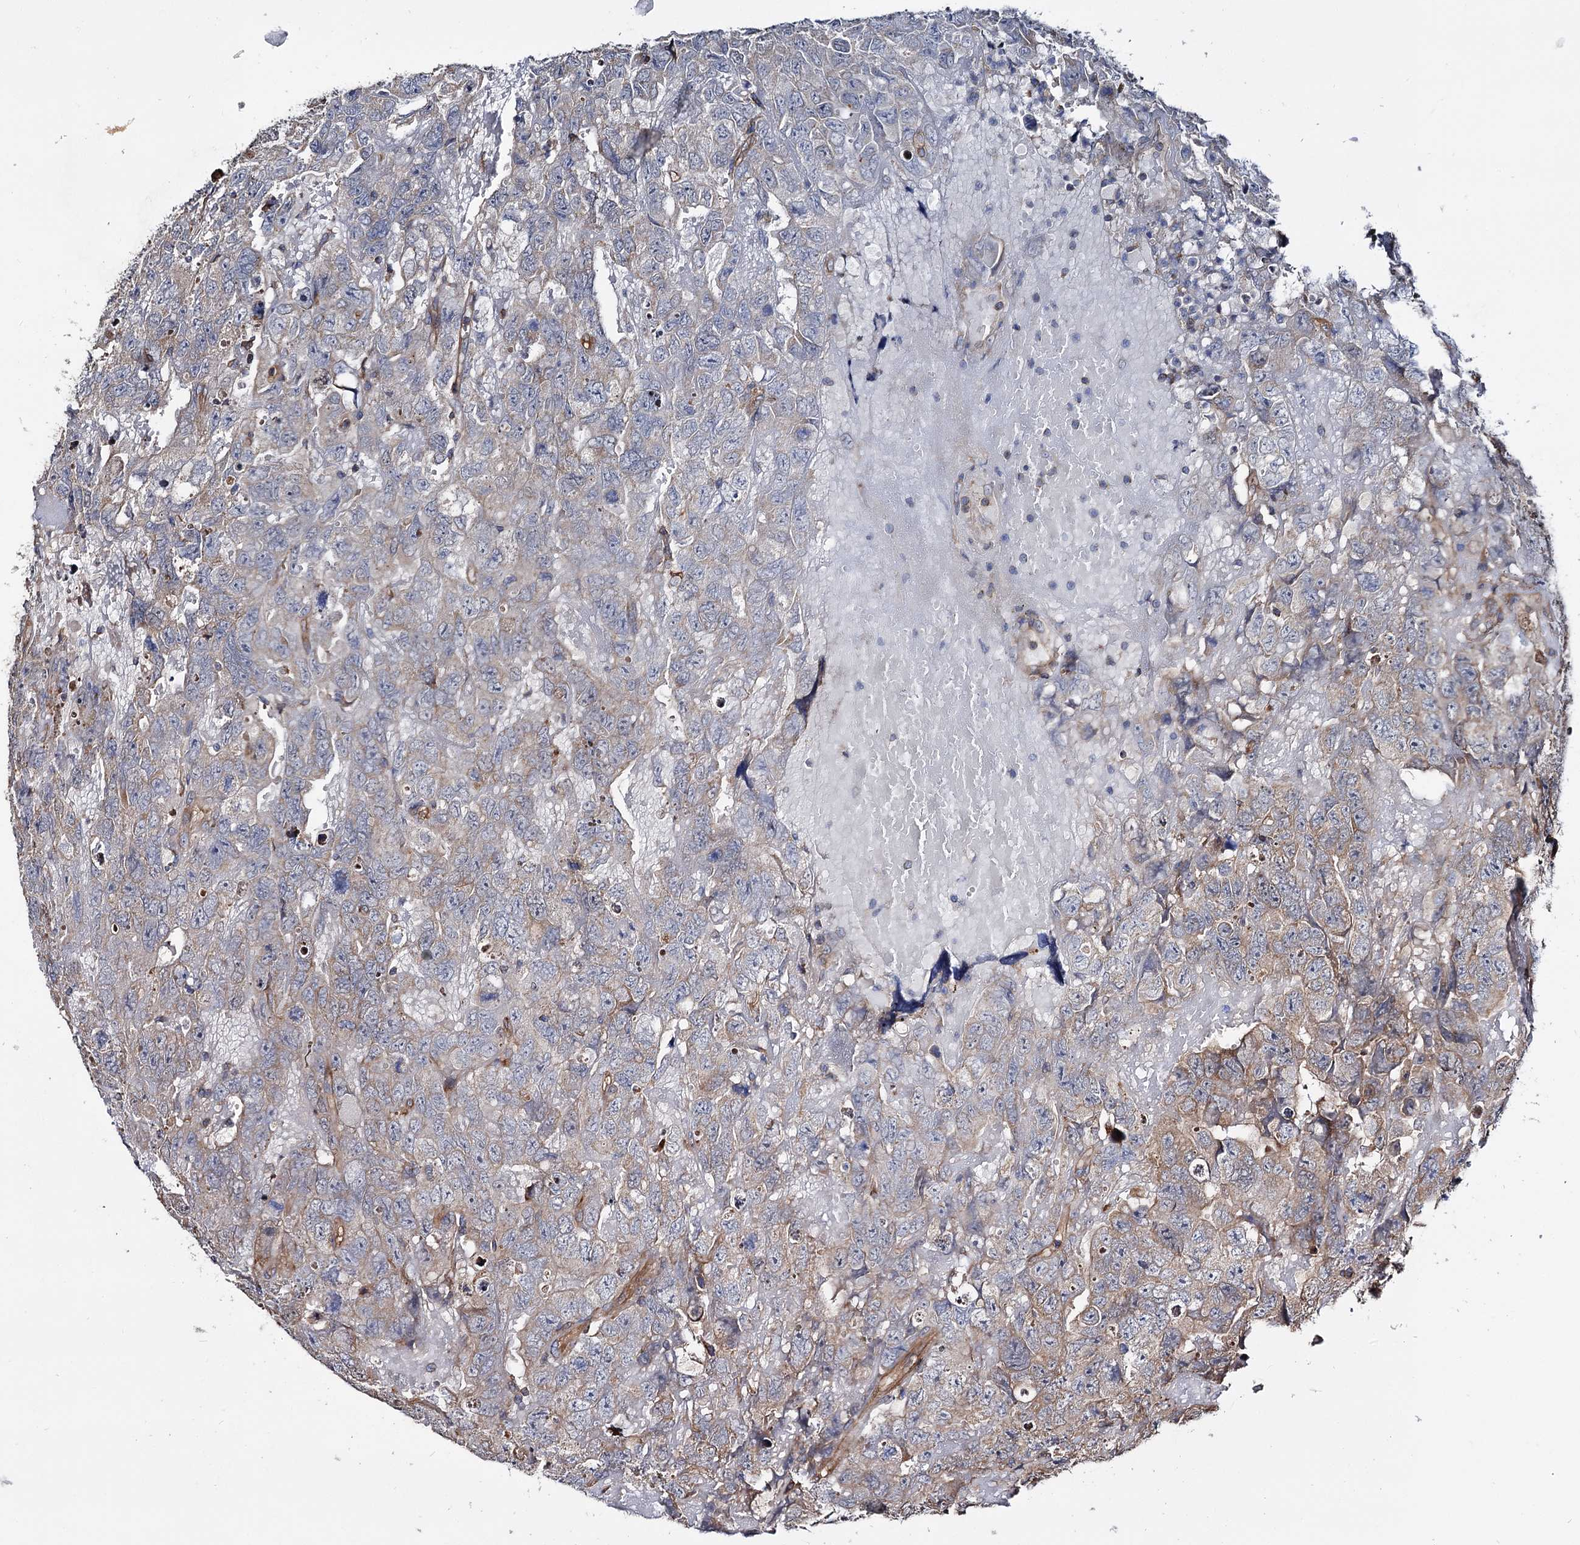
{"staining": {"intensity": "weak", "quantity": "<25%", "location": "cytoplasmic/membranous"}, "tissue": "testis cancer", "cell_type": "Tumor cells", "image_type": "cancer", "snomed": [{"axis": "morphology", "description": "Carcinoma, Embryonal, NOS"}, {"axis": "topography", "description": "Testis"}], "caption": "Embryonal carcinoma (testis) was stained to show a protein in brown. There is no significant positivity in tumor cells.", "gene": "IDI1", "patient": {"sex": "male", "age": 45}}